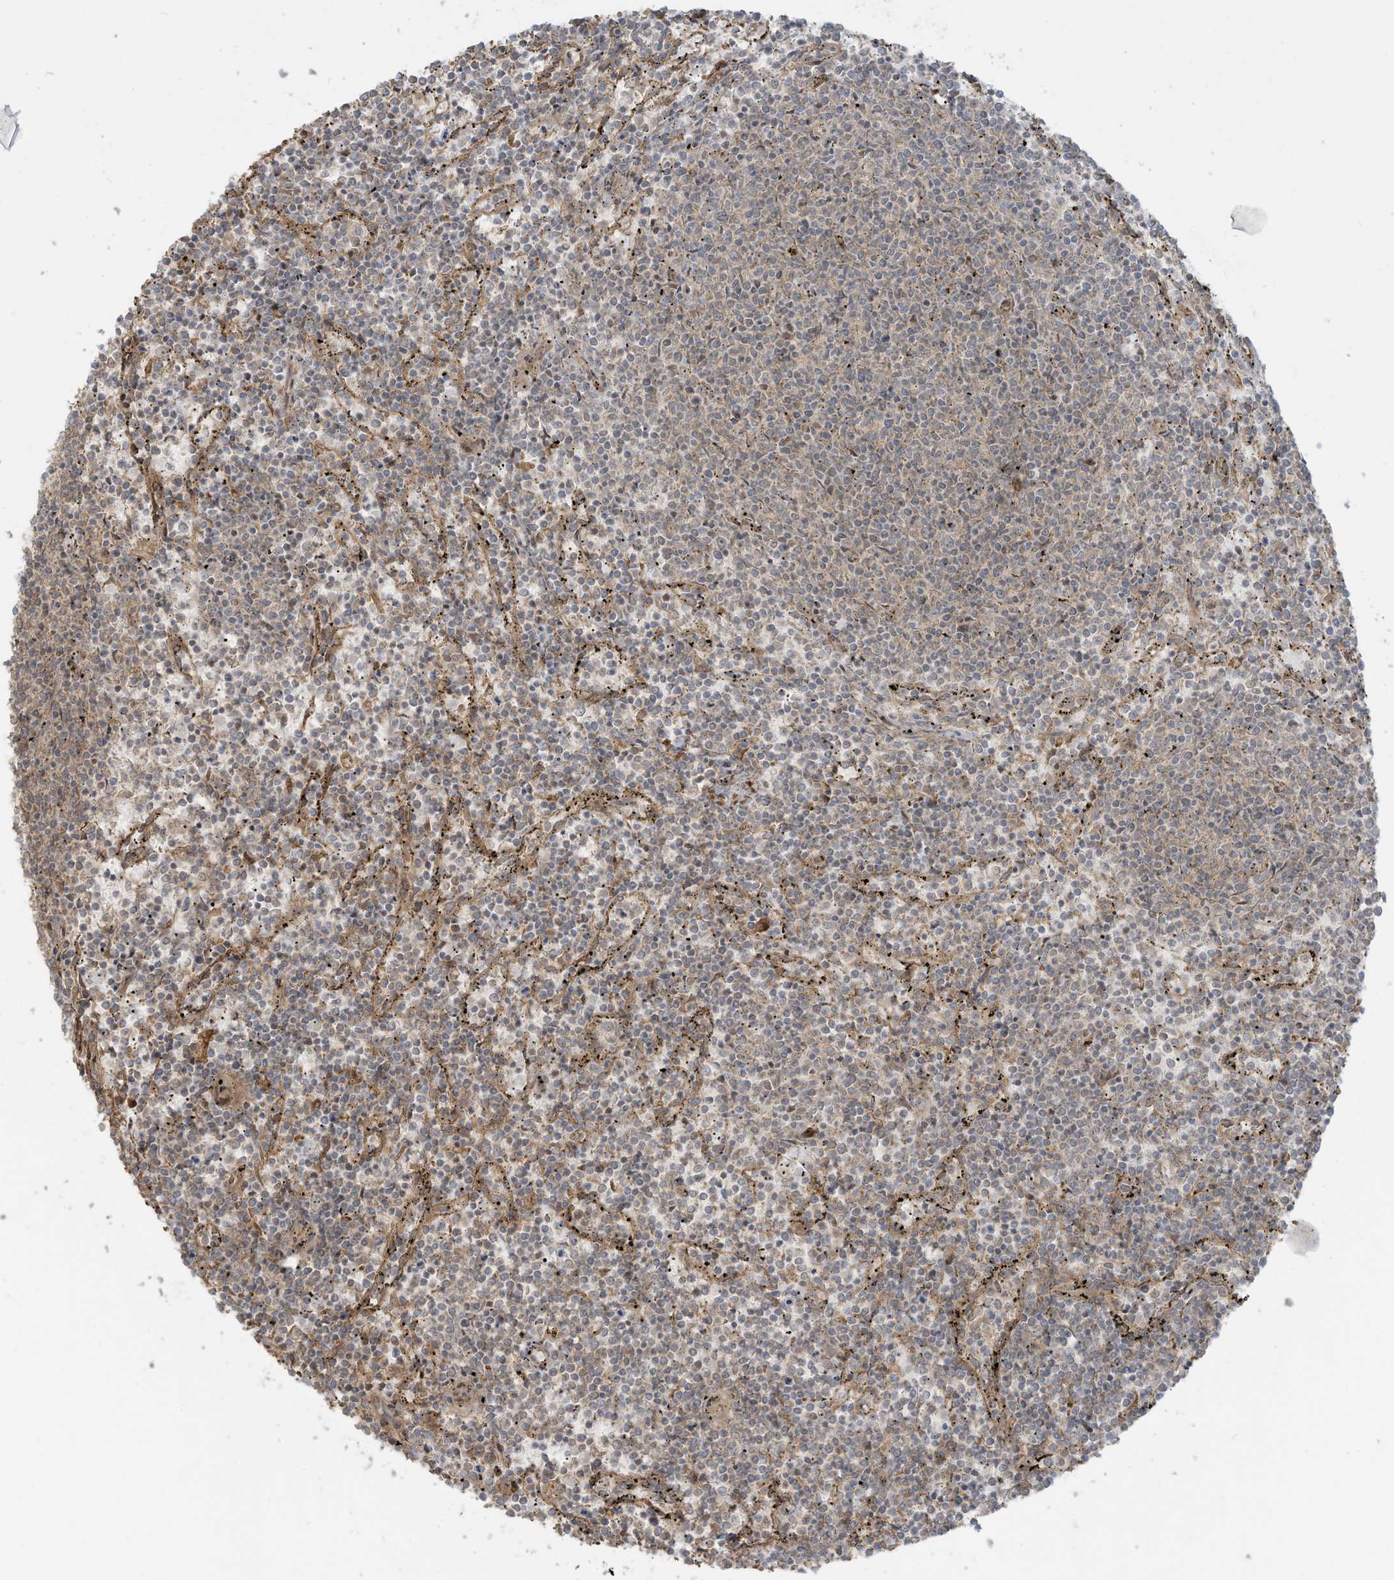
{"staining": {"intensity": "negative", "quantity": "none", "location": "none"}, "tissue": "lymphoma", "cell_type": "Tumor cells", "image_type": "cancer", "snomed": [{"axis": "morphology", "description": "Malignant lymphoma, non-Hodgkin's type, Low grade"}, {"axis": "topography", "description": "Spleen"}], "caption": "An IHC micrograph of lymphoma is shown. There is no staining in tumor cells of lymphoma.", "gene": "ENTR1", "patient": {"sex": "female", "age": 50}}